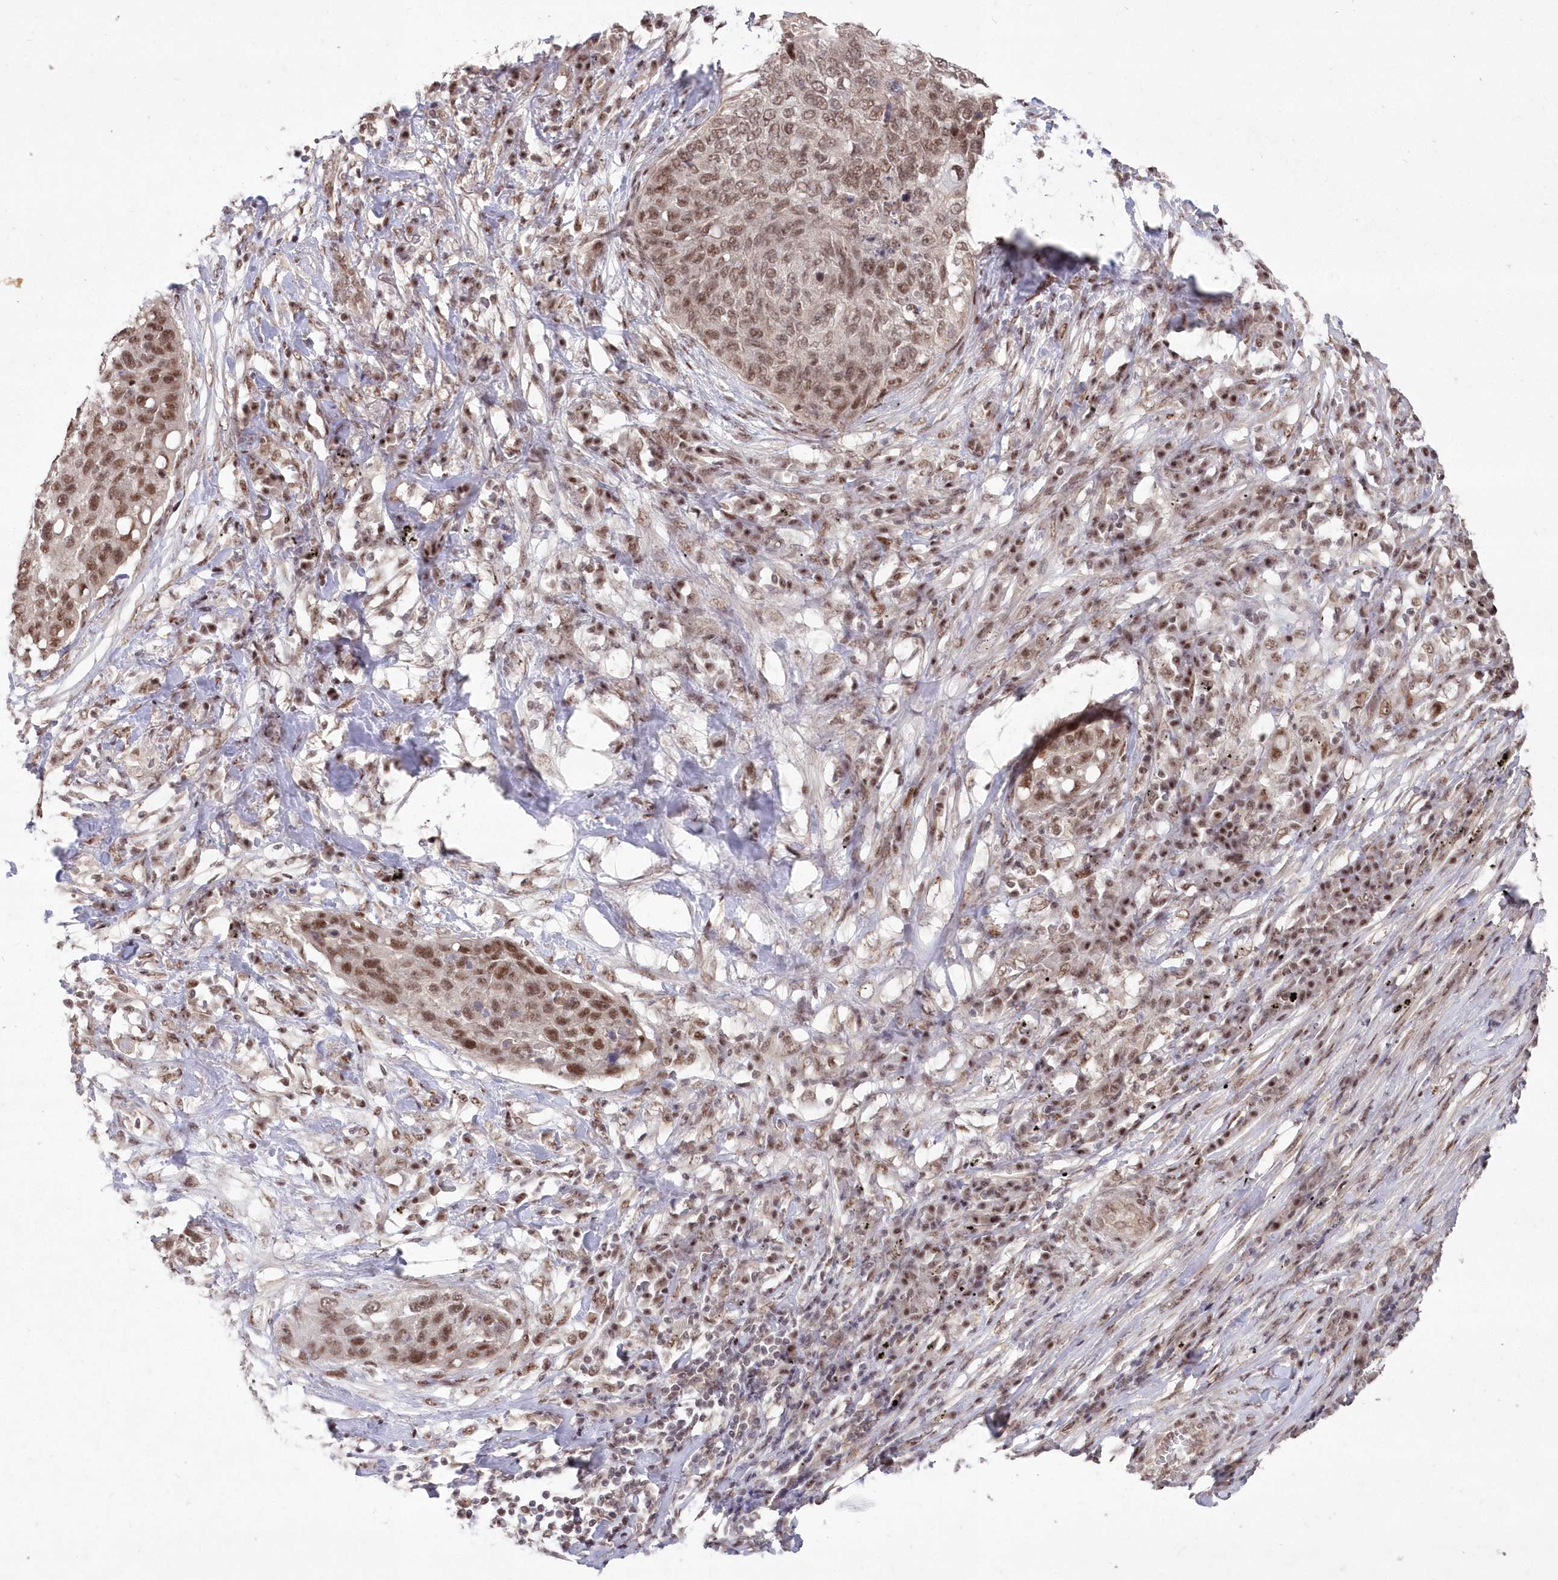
{"staining": {"intensity": "weak", "quantity": ">75%", "location": "nuclear"}, "tissue": "lung cancer", "cell_type": "Tumor cells", "image_type": "cancer", "snomed": [{"axis": "morphology", "description": "Squamous cell carcinoma, NOS"}, {"axis": "topography", "description": "Lung"}], "caption": "Immunohistochemical staining of lung cancer exhibits low levels of weak nuclear protein expression in approximately >75% of tumor cells.", "gene": "WBP1L", "patient": {"sex": "female", "age": 63}}